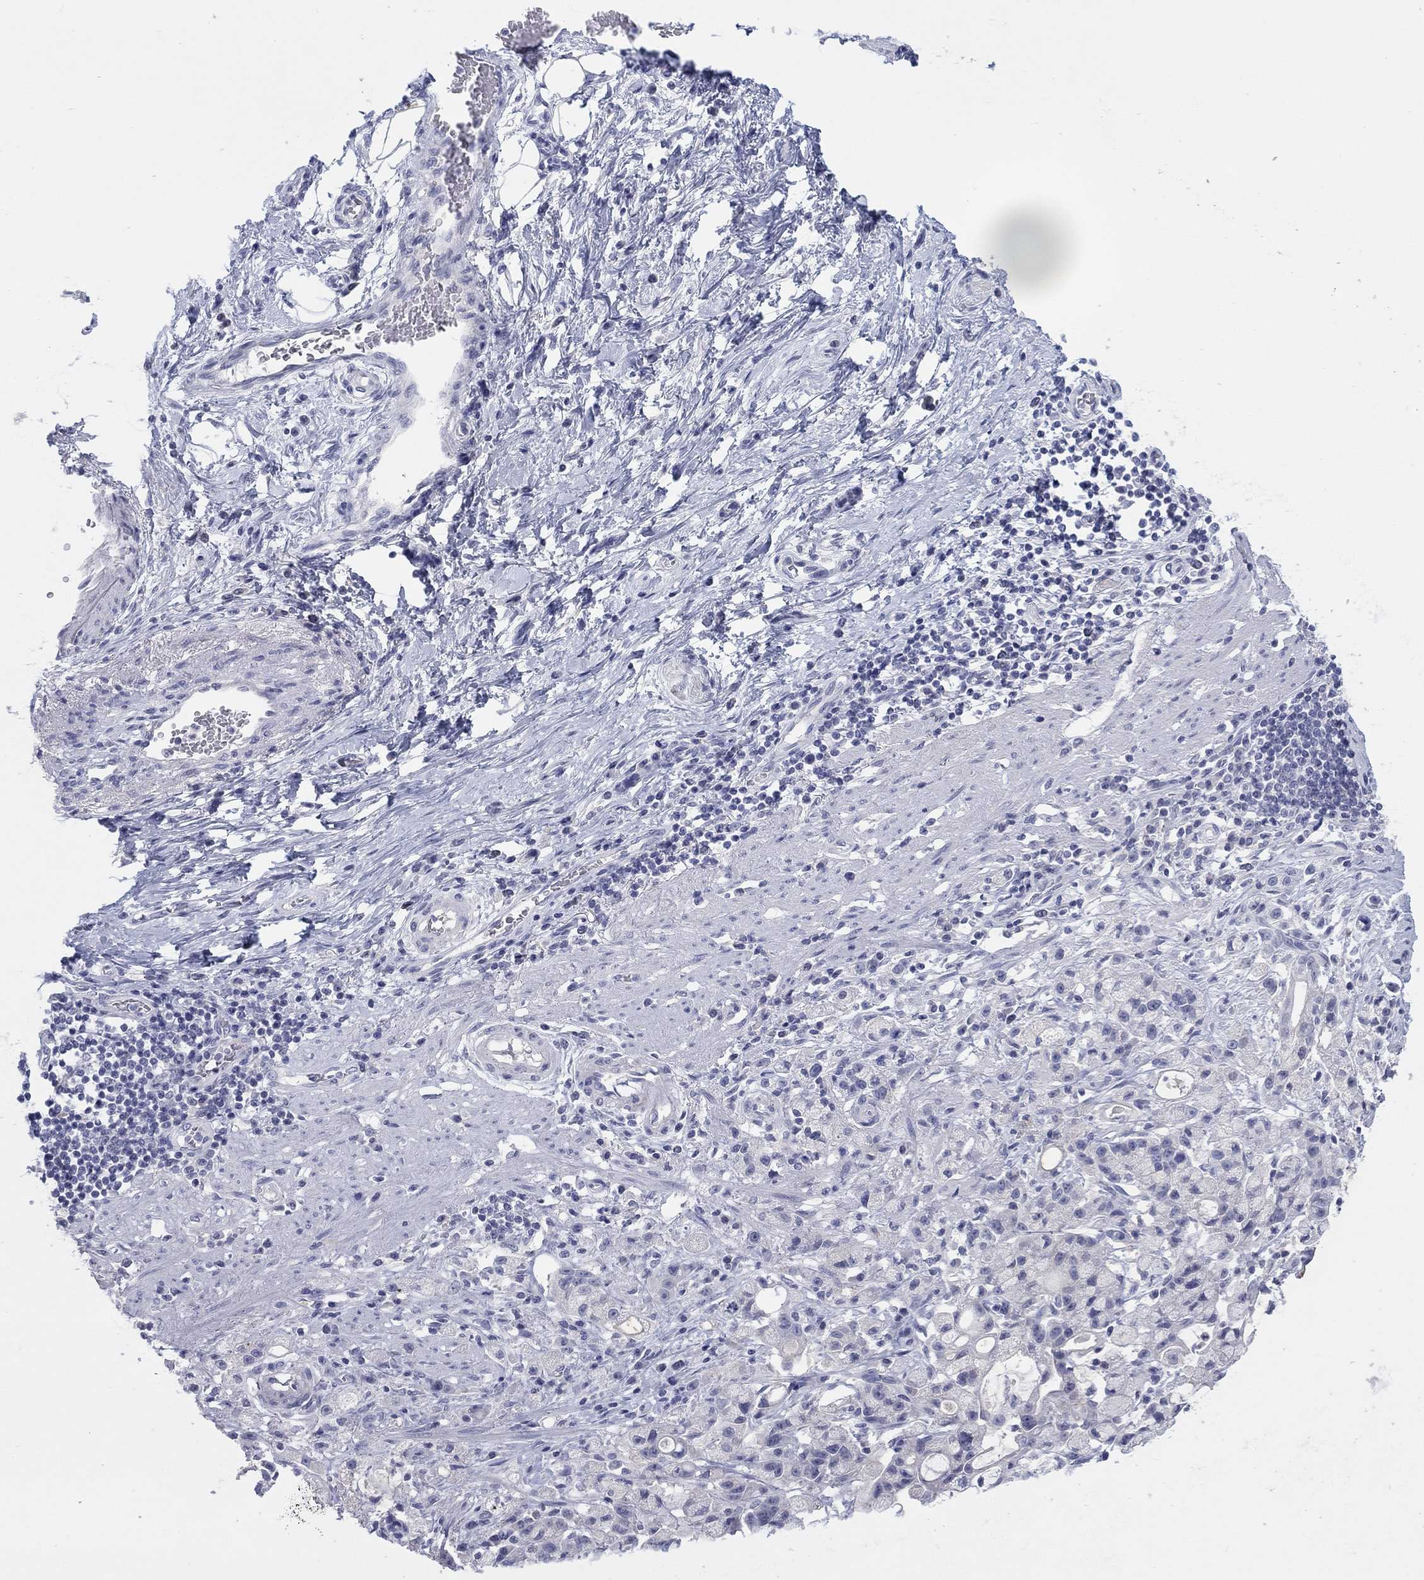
{"staining": {"intensity": "negative", "quantity": "none", "location": "none"}, "tissue": "stomach cancer", "cell_type": "Tumor cells", "image_type": "cancer", "snomed": [{"axis": "morphology", "description": "Adenocarcinoma, NOS"}, {"axis": "topography", "description": "Stomach"}], "caption": "Immunohistochemistry (IHC) image of human stomach cancer (adenocarcinoma) stained for a protein (brown), which shows no positivity in tumor cells.", "gene": "CPNE6", "patient": {"sex": "male", "age": 58}}